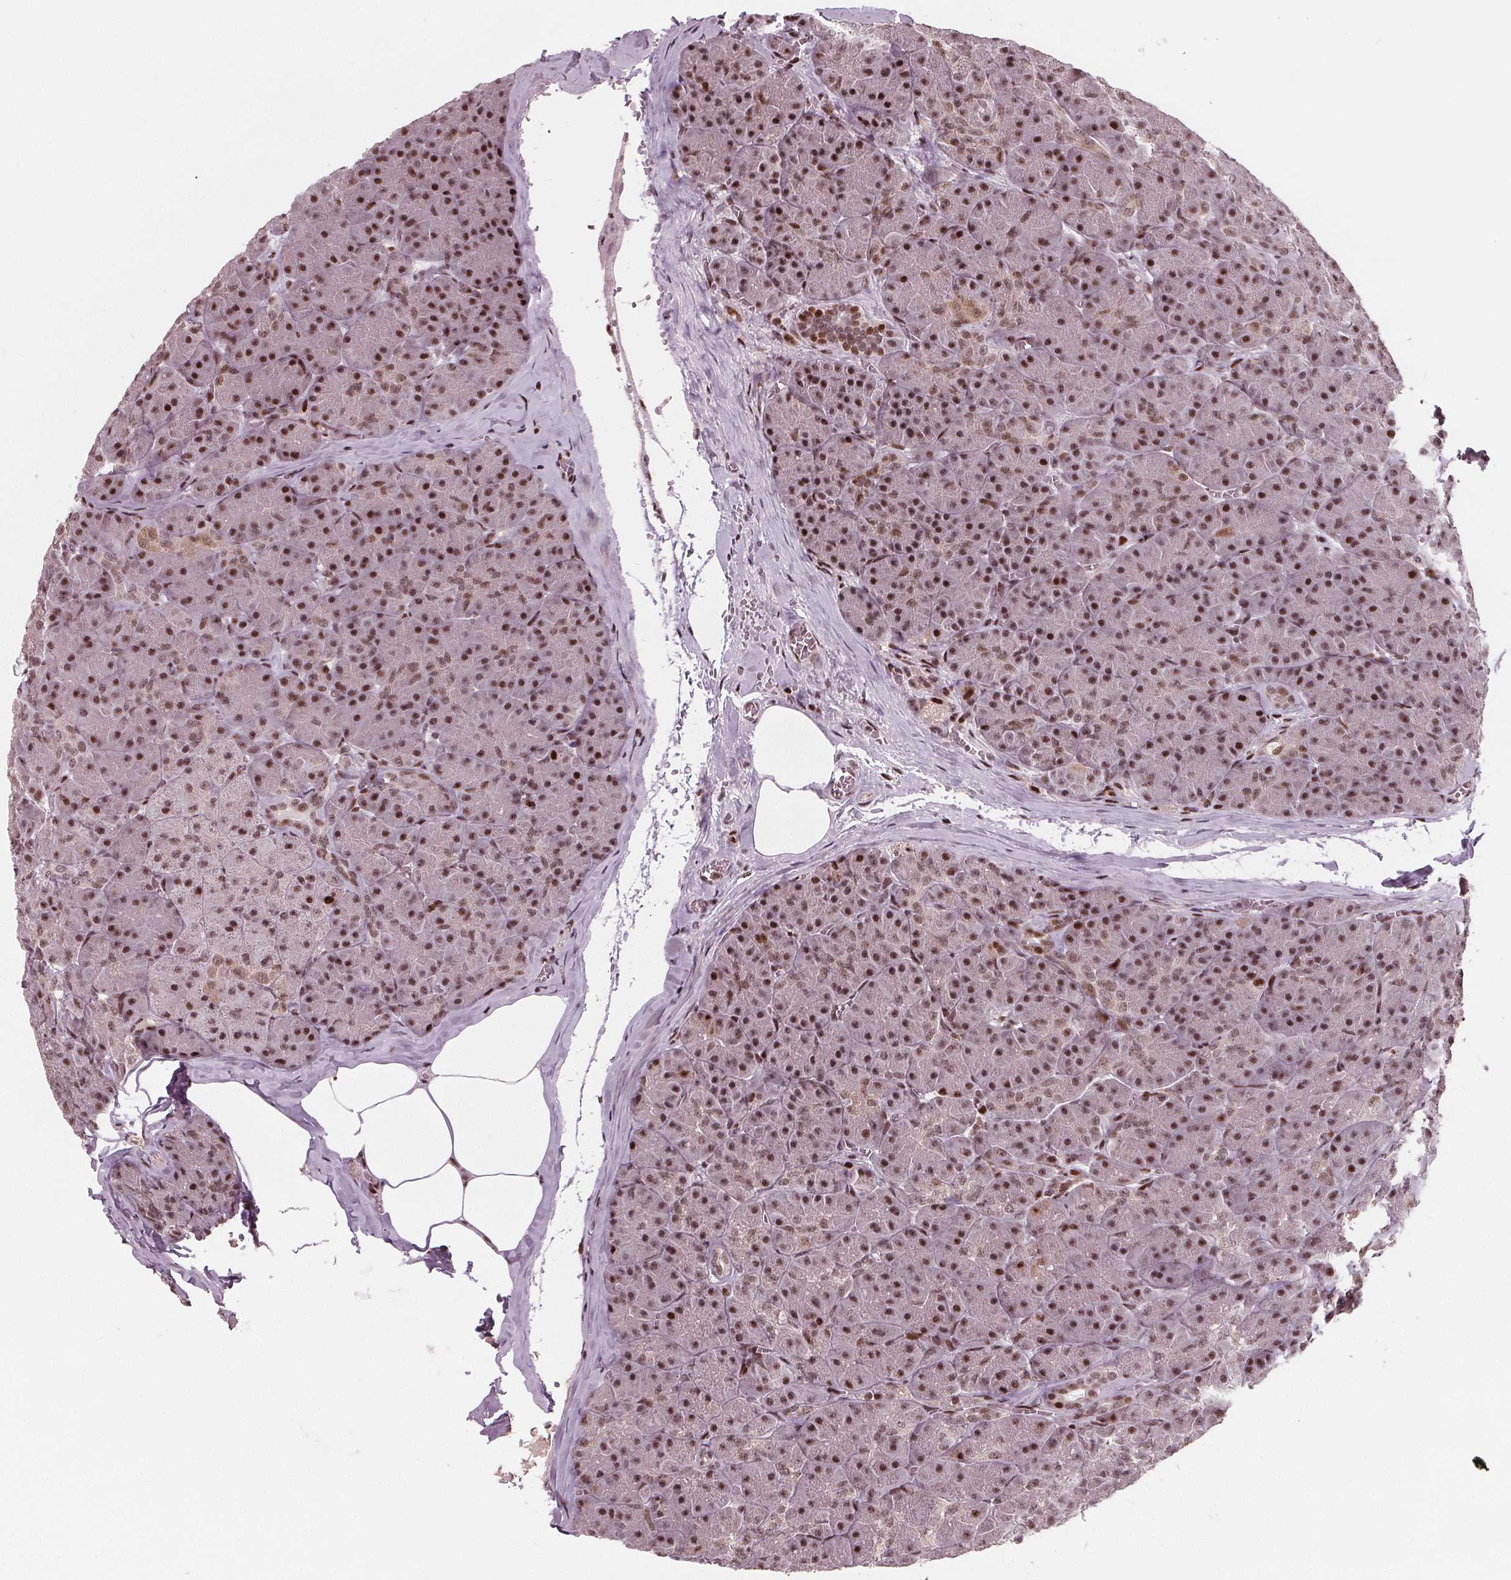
{"staining": {"intensity": "strong", "quantity": ">75%", "location": "nuclear"}, "tissue": "pancreas", "cell_type": "Exocrine glandular cells", "image_type": "normal", "snomed": [{"axis": "morphology", "description": "Normal tissue, NOS"}, {"axis": "topography", "description": "Pancreas"}], "caption": "Protein expression analysis of benign human pancreas reveals strong nuclear expression in approximately >75% of exocrine glandular cells.", "gene": "SNRNP35", "patient": {"sex": "male", "age": 57}}